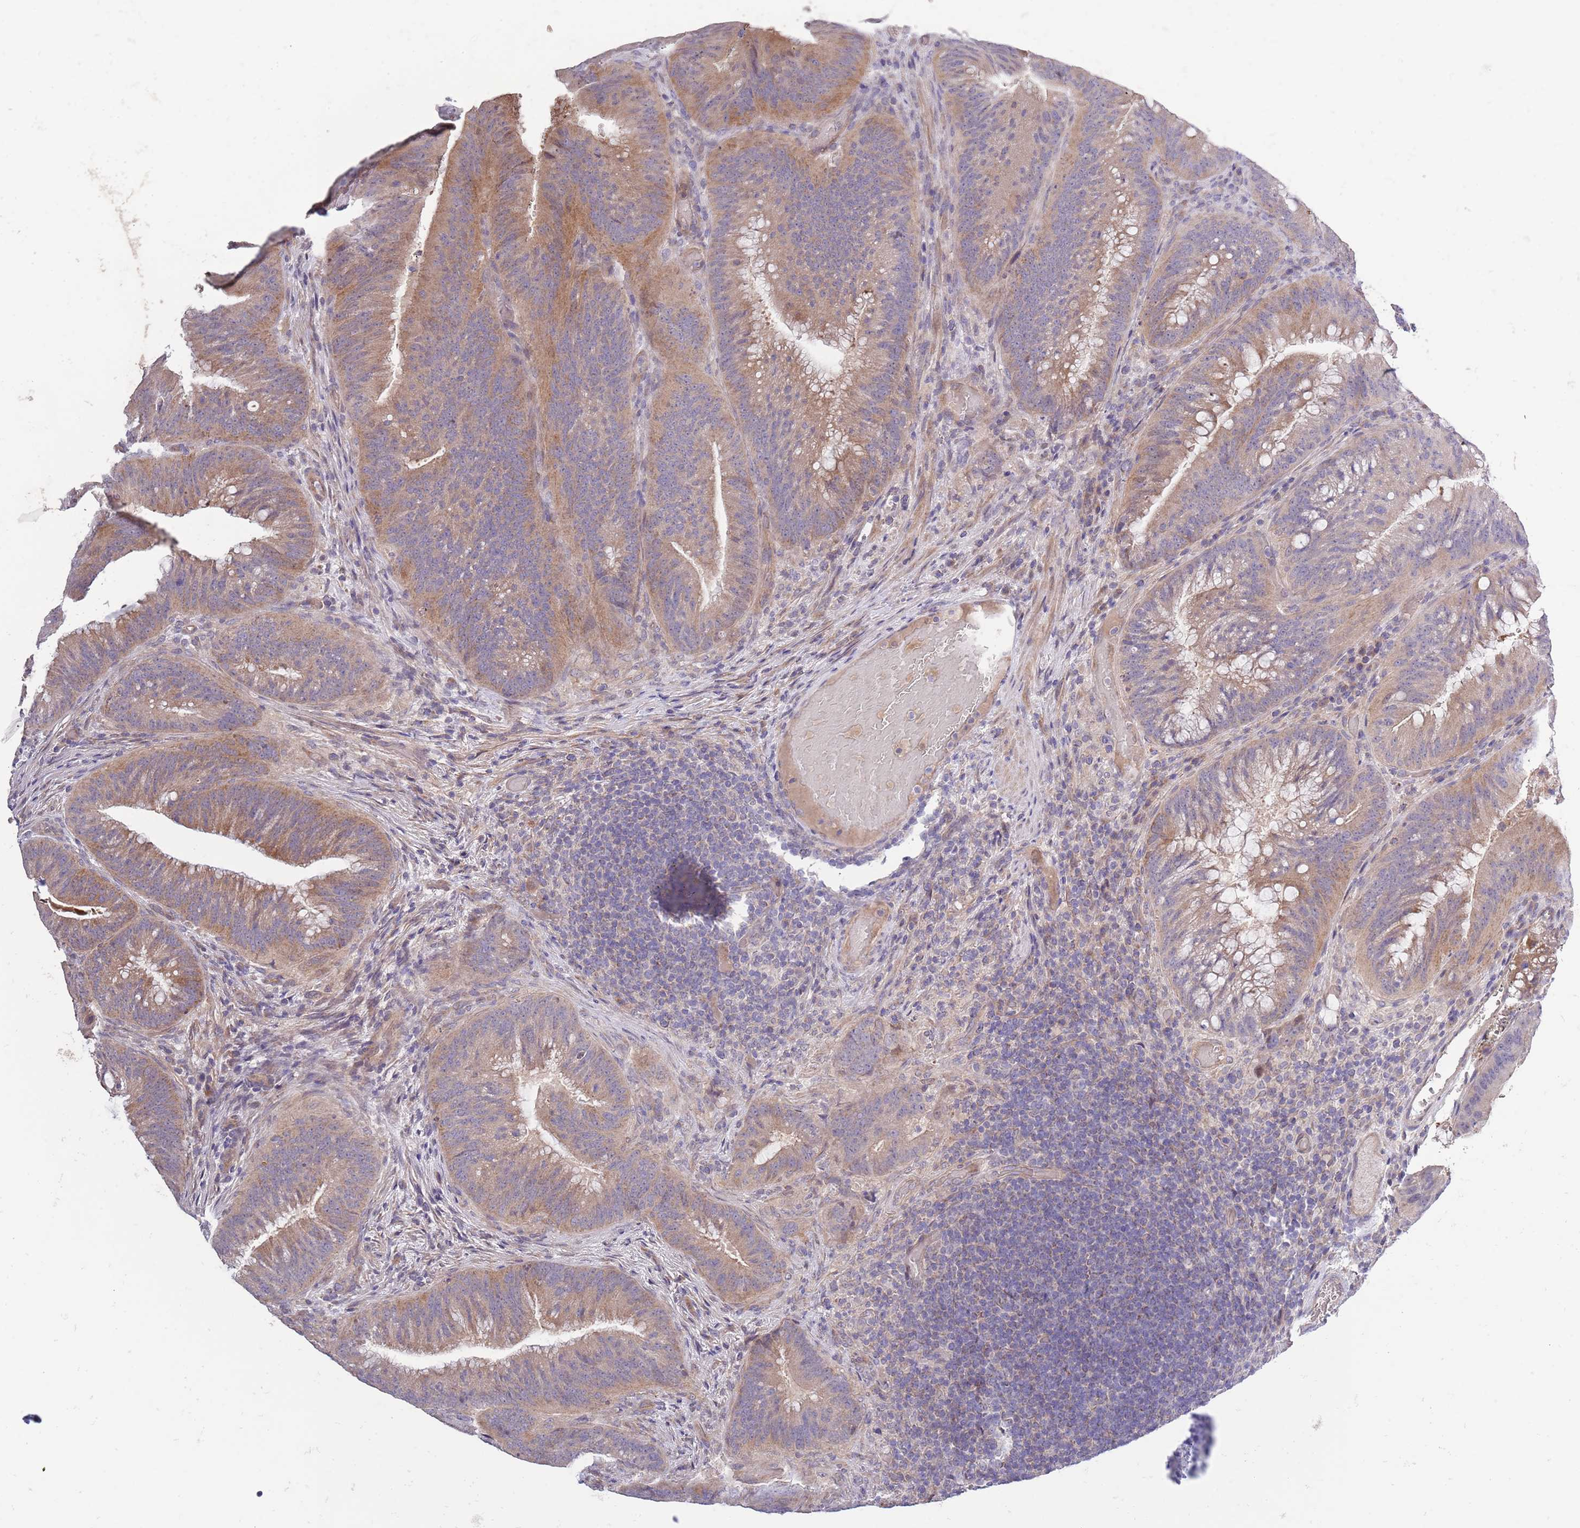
{"staining": {"intensity": "moderate", "quantity": ">75%", "location": "cytoplasmic/membranous"}, "tissue": "colorectal cancer", "cell_type": "Tumor cells", "image_type": "cancer", "snomed": [{"axis": "morphology", "description": "Adenocarcinoma, NOS"}, {"axis": "topography", "description": "Colon"}], "caption": "Approximately >75% of tumor cells in colorectal cancer (adenocarcinoma) display moderate cytoplasmic/membranous protein positivity as visualized by brown immunohistochemical staining.", "gene": "LIPJ", "patient": {"sex": "female", "age": 43}}